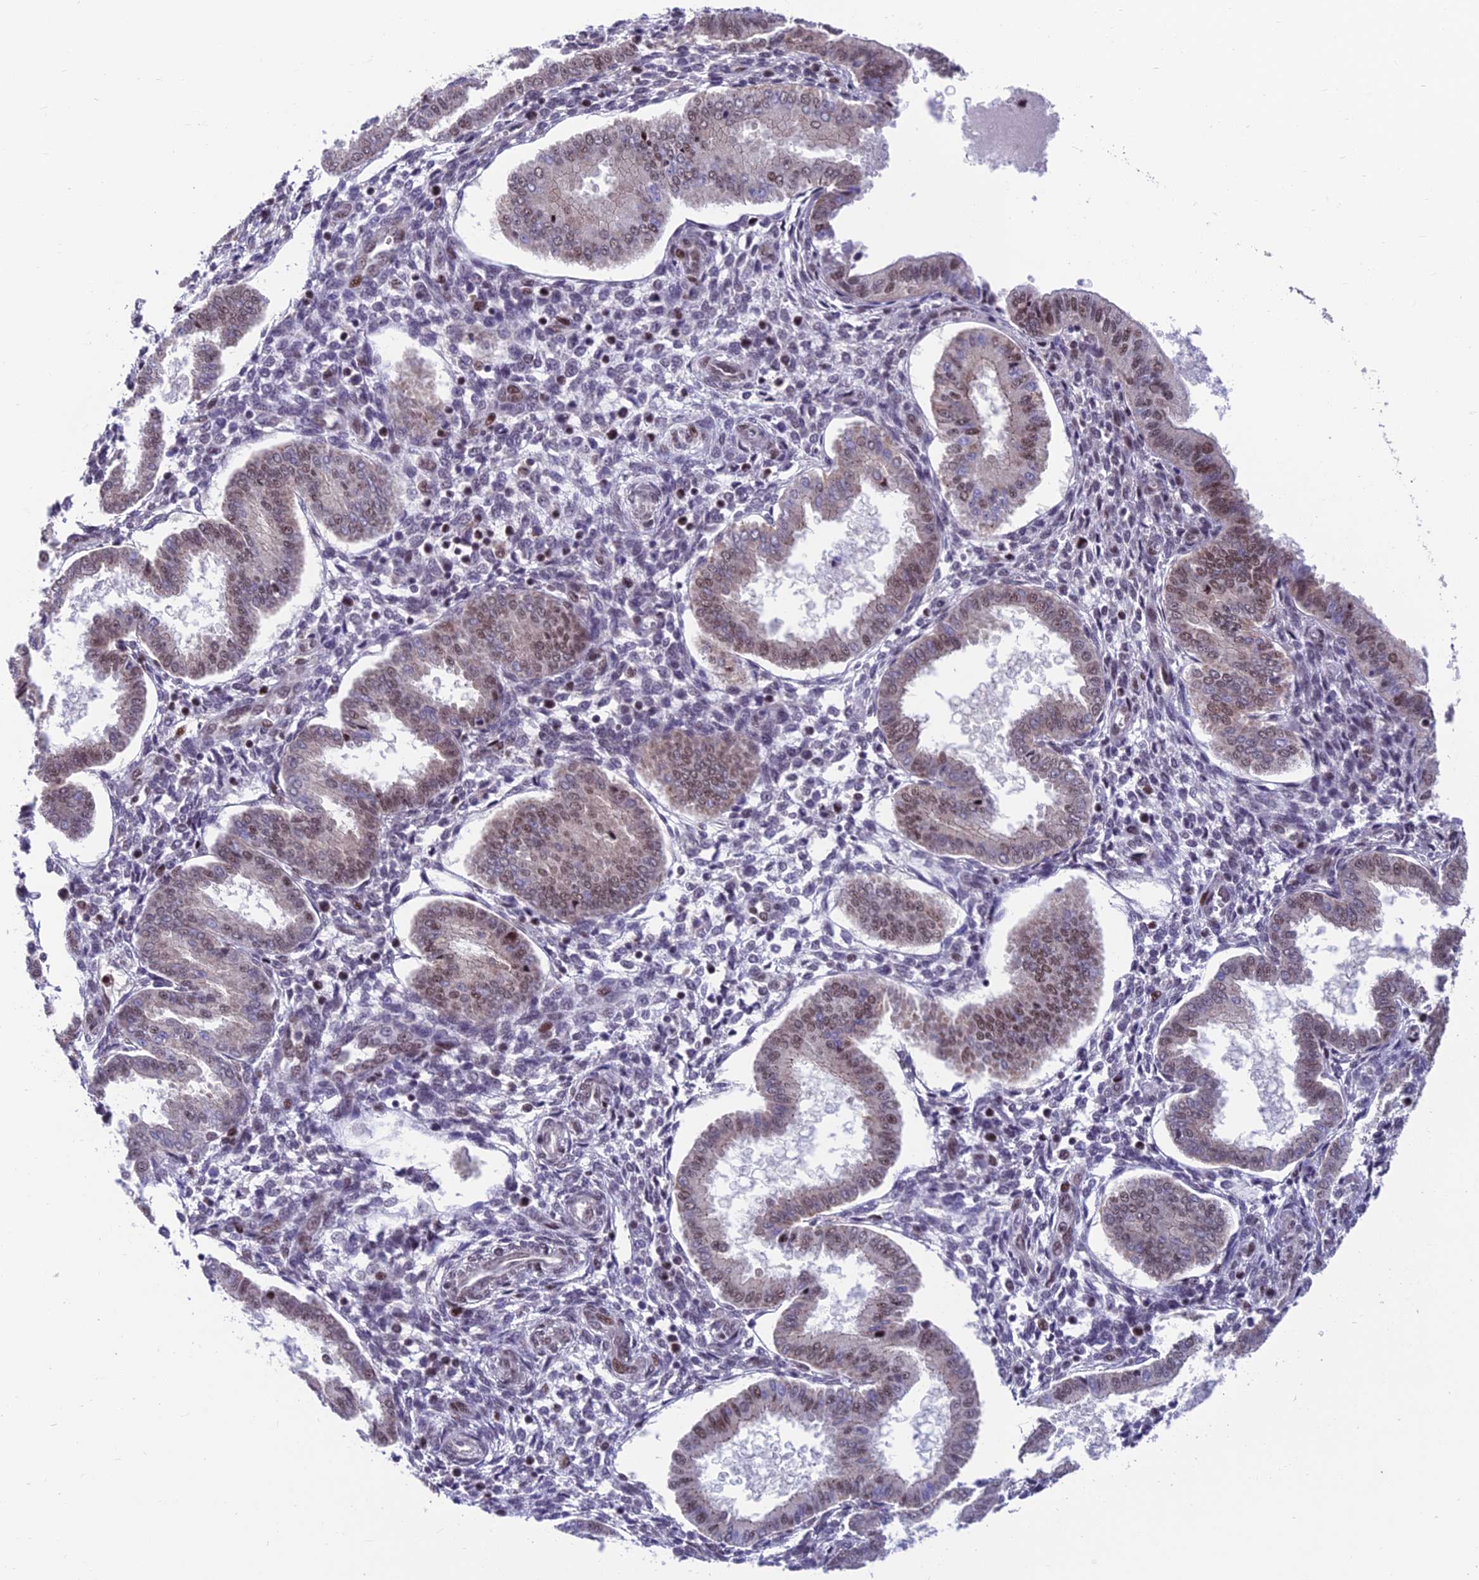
{"staining": {"intensity": "negative", "quantity": "none", "location": "none"}, "tissue": "endometrium", "cell_type": "Cells in endometrial stroma", "image_type": "normal", "snomed": [{"axis": "morphology", "description": "Normal tissue, NOS"}, {"axis": "topography", "description": "Endometrium"}], "caption": "The image demonstrates no staining of cells in endometrial stroma in normal endometrium.", "gene": "KIAA1191", "patient": {"sex": "female", "age": 24}}